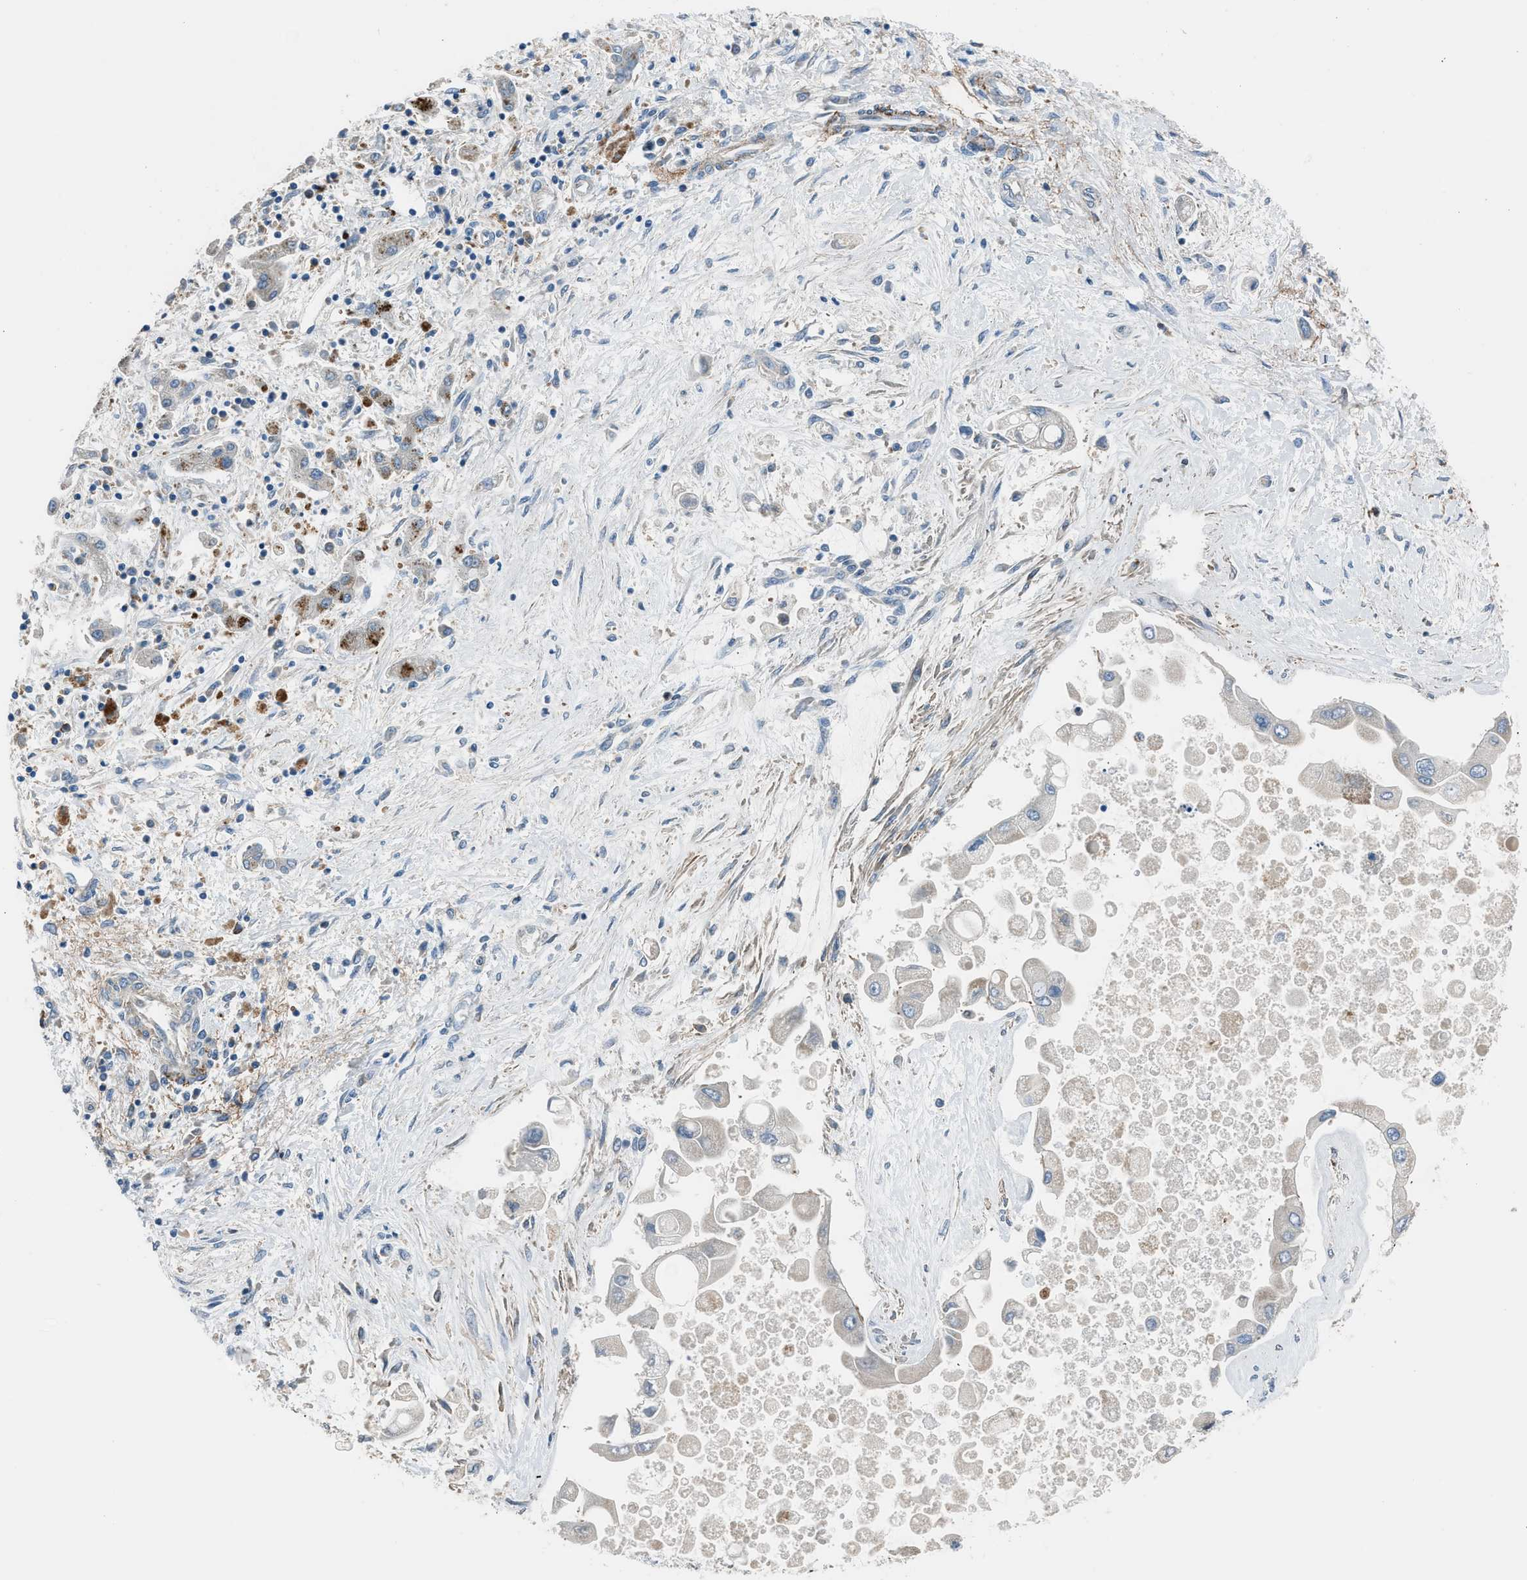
{"staining": {"intensity": "negative", "quantity": "none", "location": "none"}, "tissue": "liver cancer", "cell_type": "Tumor cells", "image_type": "cancer", "snomed": [{"axis": "morphology", "description": "Cholangiocarcinoma"}, {"axis": "topography", "description": "Liver"}], "caption": "DAB immunohistochemical staining of human liver cholangiocarcinoma shows no significant positivity in tumor cells.", "gene": "LMLN", "patient": {"sex": "male", "age": 50}}